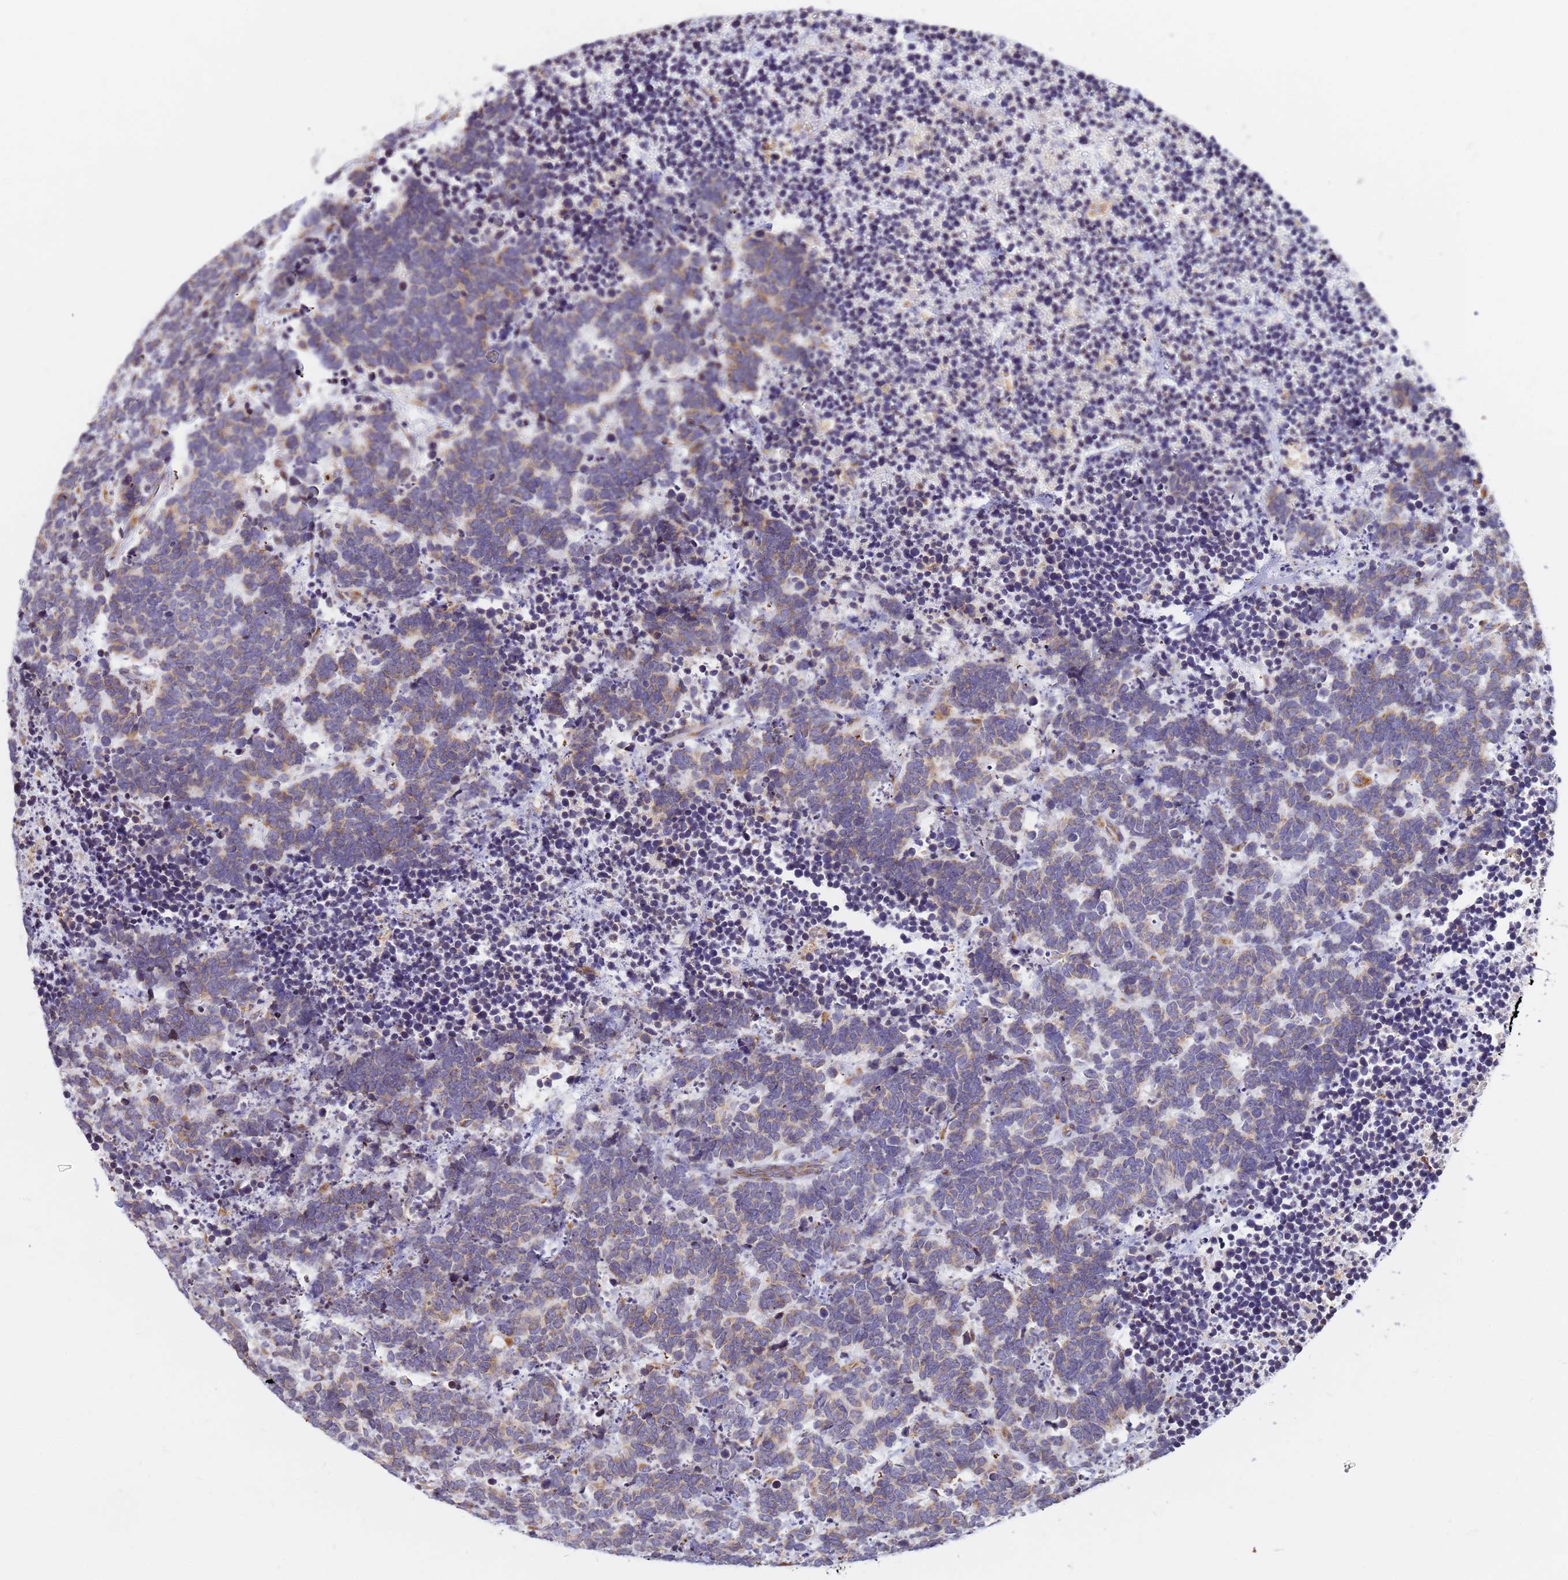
{"staining": {"intensity": "weak", "quantity": "25%-75%", "location": "cytoplasmic/membranous"}, "tissue": "carcinoid", "cell_type": "Tumor cells", "image_type": "cancer", "snomed": [{"axis": "morphology", "description": "Carcinoma, NOS"}, {"axis": "morphology", "description": "Carcinoid, malignant, NOS"}, {"axis": "topography", "description": "Urinary bladder"}], "caption": "Immunohistochemistry photomicrograph of human carcinoid stained for a protein (brown), which displays low levels of weak cytoplasmic/membranous staining in approximately 25%-75% of tumor cells.", "gene": "SSR4", "patient": {"sex": "male", "age": 57}}